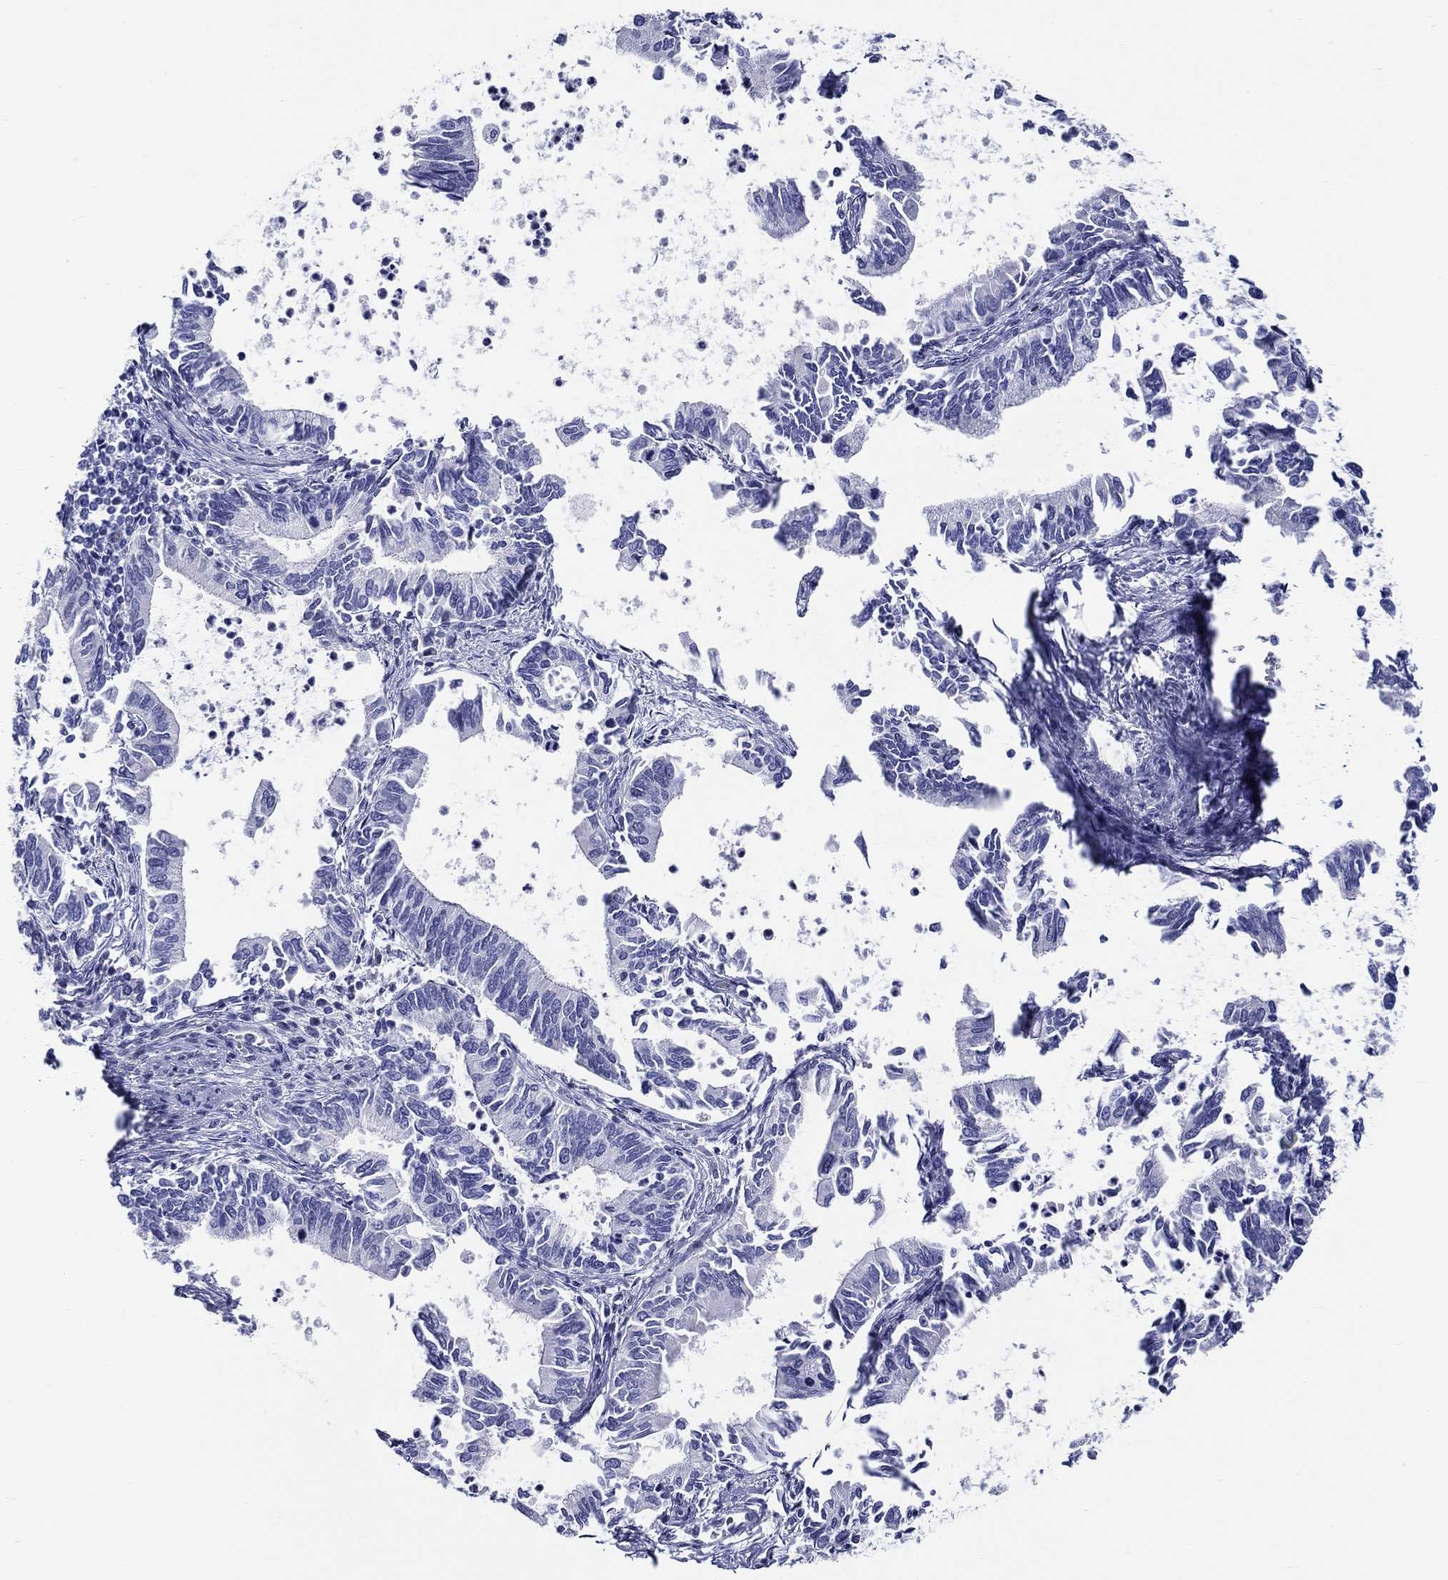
{"staining": {"intensity": "negative", "quantity": "none", "location": "none"}, "tissue": "cervical cancer", "cell_type": "Tumor cells", "image_type": "cancer", "snomed": [{"axis": "morphology", "description": "Adenocarcinoma, NOS"}, {"axis": "topography", "description": "Cervix"}], "caption": "The immunohistochemistry histopathology image has no significant expression in tumor cells of adenocarcinoma (cervical) tissue.", "gene": "CRYGS", "patient": {"sex": "female", "age": 42}}